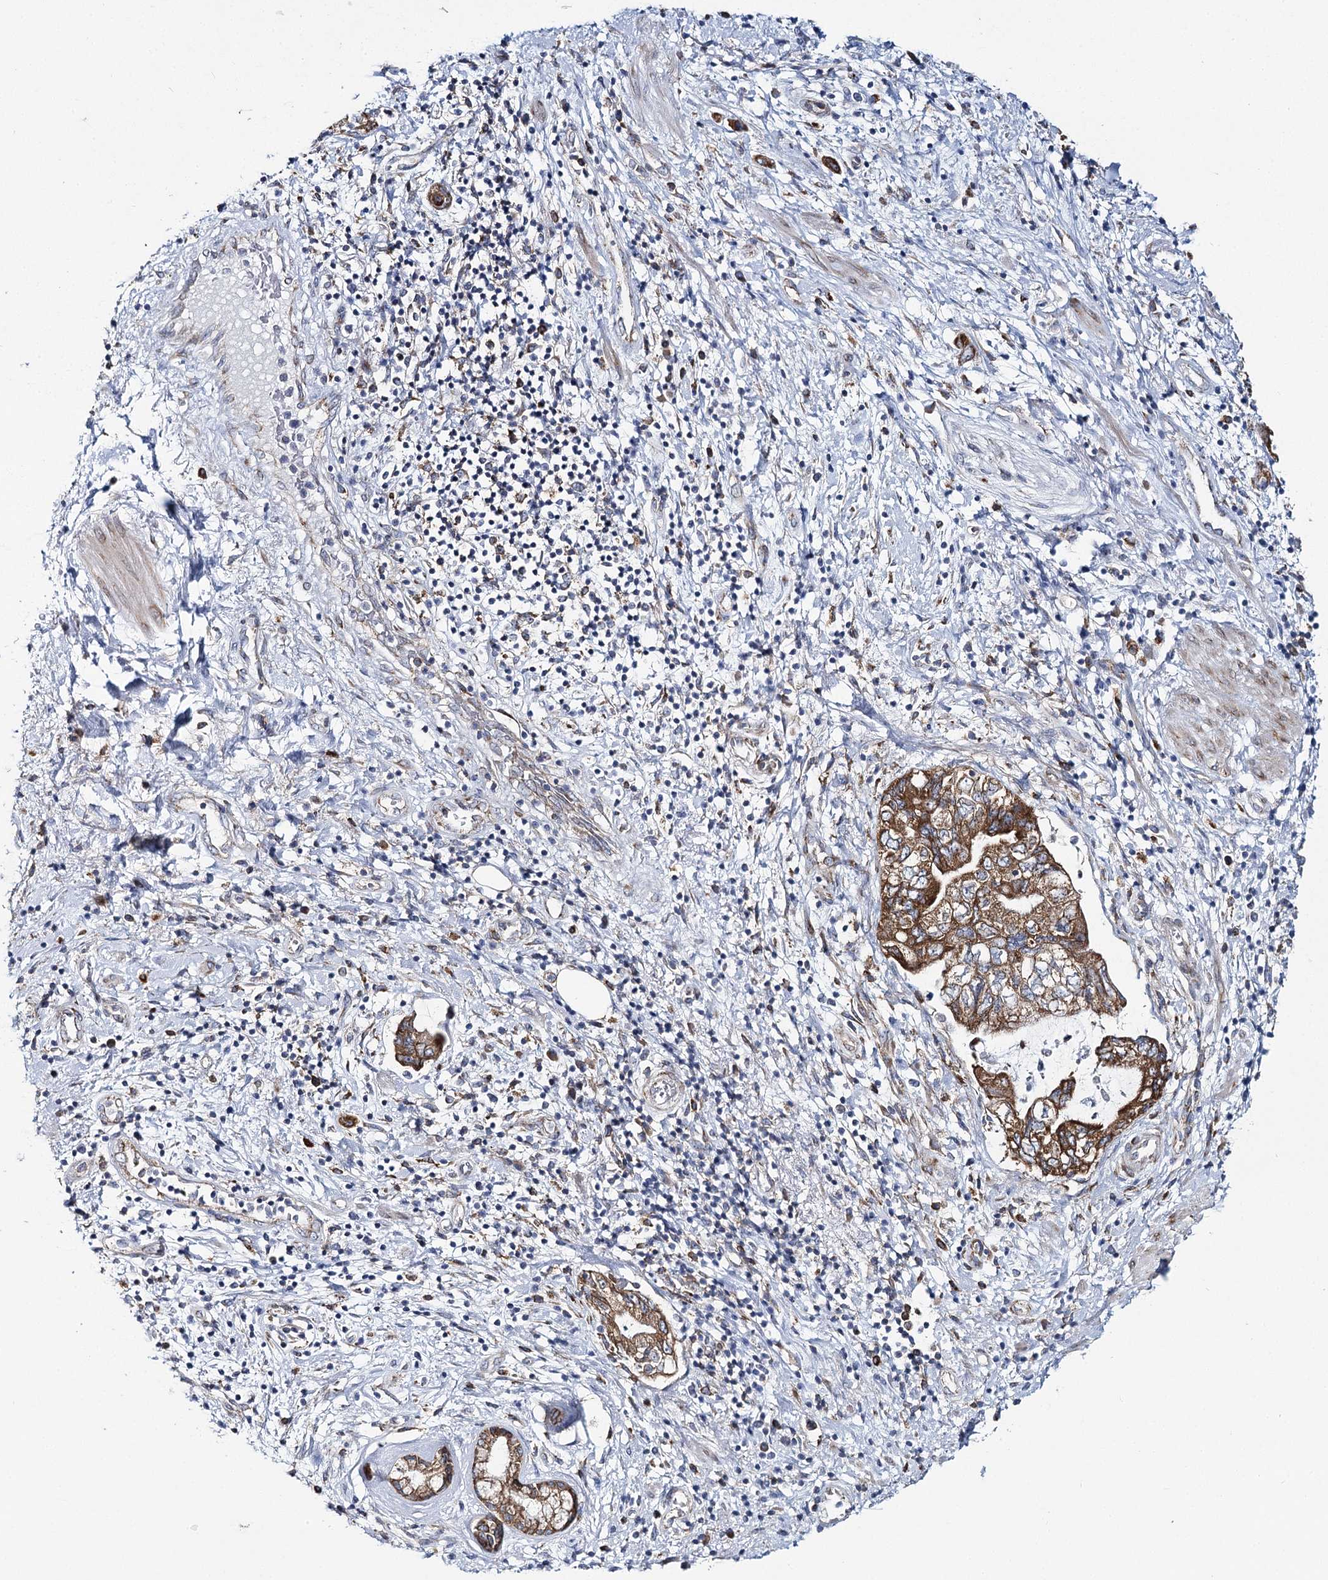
{"staining": {"intensity": "moderate", "quantity": "25%-75%", "location": "cytoplasmic/membranous"}, "tissue": "pancreatic cancer", "cell_type": "Tumor cells", "image_type": "cancer", "snomed": [{"axis": "morphology", "description": "Adenocarcinoma, NOS"}, {"axis": "topography", "description": "Pancreas"}], "caption": "IHC (DAB) staining of human pancreatic cancer shows moderate cytoplasmic/membranous protein staining in about 25%-75% of tumor cells.", "gene": "THUMPD3", "patient": {"sex": "female", "age": 73}}